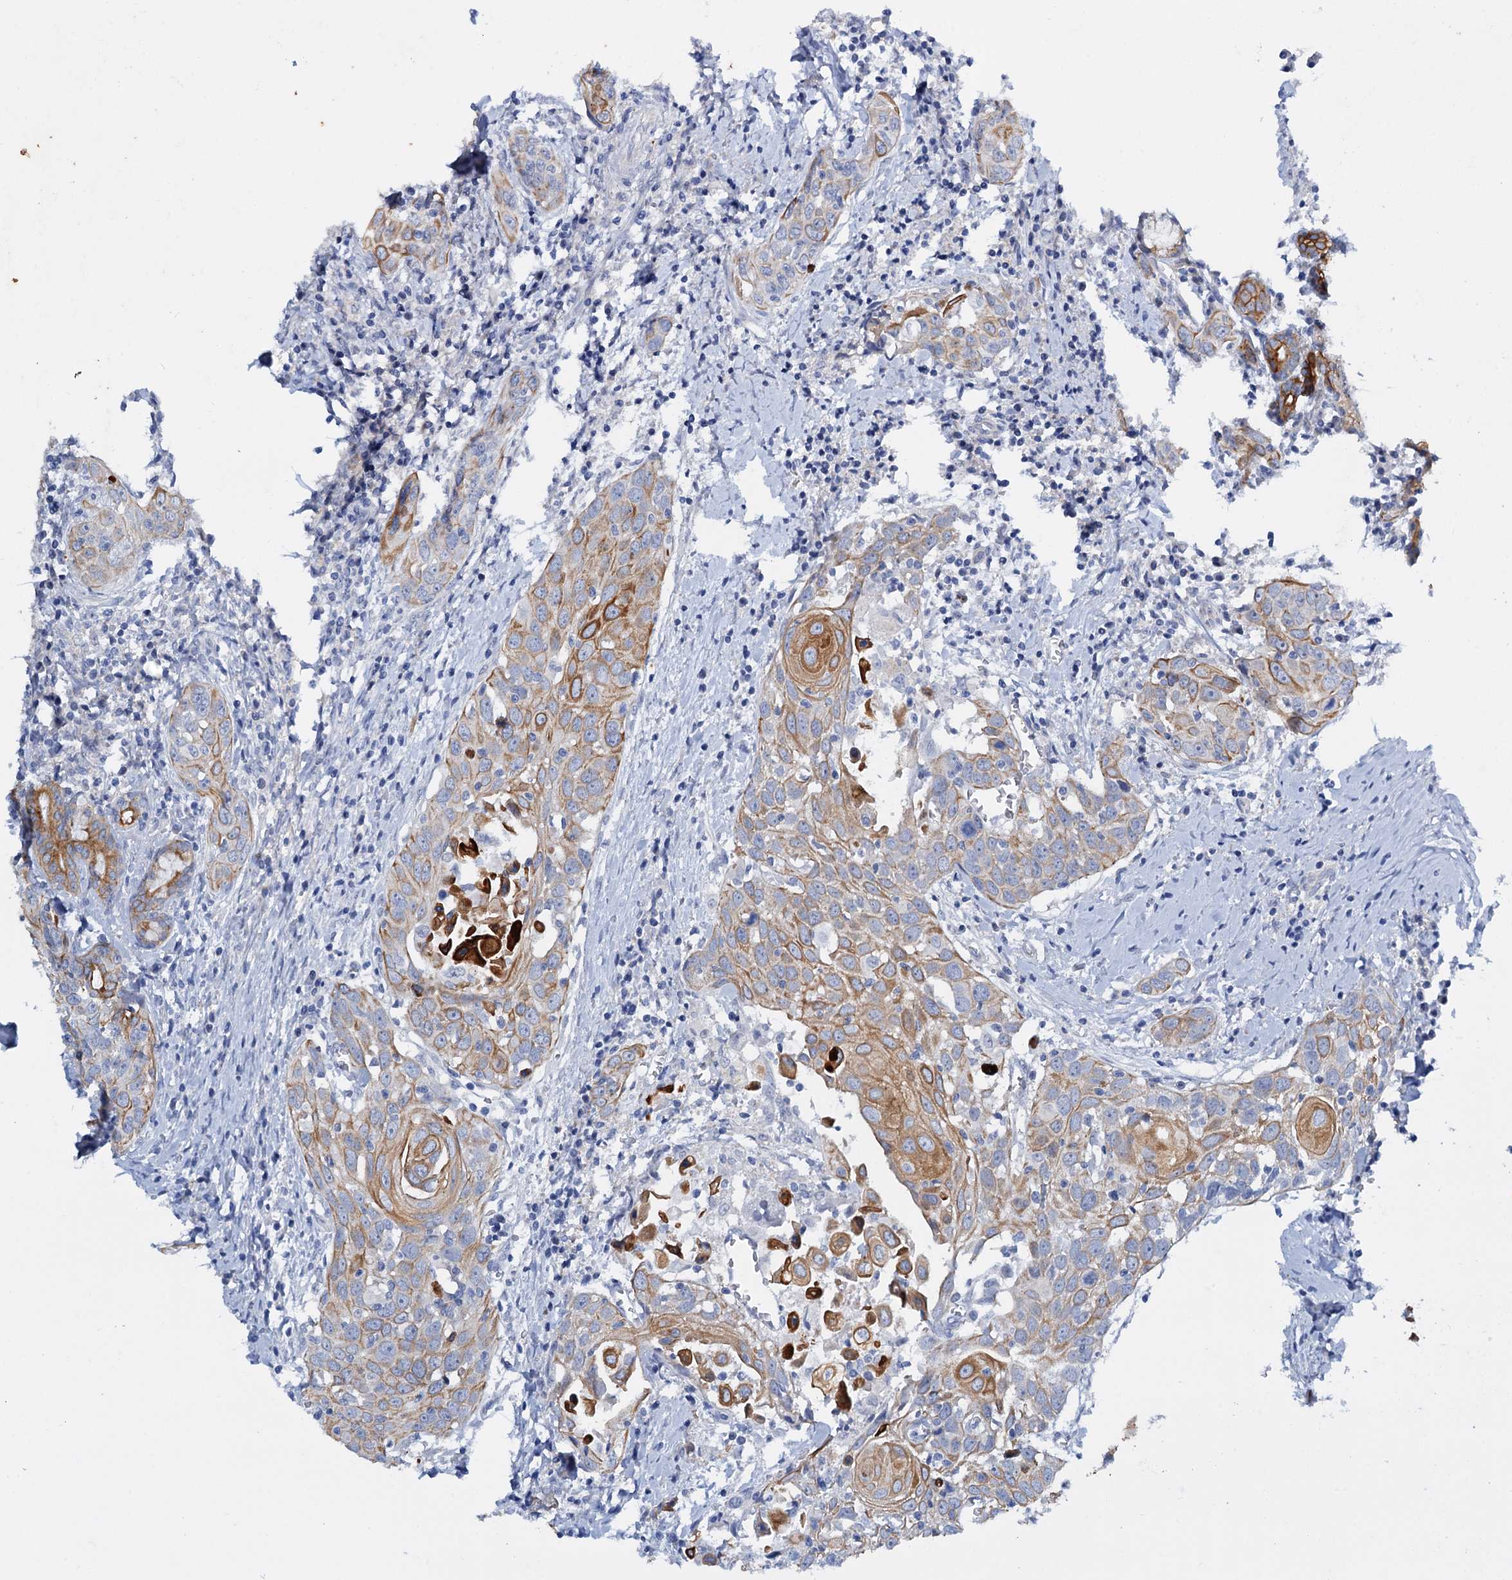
{"staining": {"intensity": "moderate", "quantity": ">75%", "location": "cytoplasmic/membranous"}, "tissue": "head and neck cancer", "cell_type": "Tumor cells", "image_type": "cancer", "snomed": [{"axis": "morphology", "description": "Squamous cell carcinoma, NOS"}, {"axis": "topography", "description": "Oral tissue"}, {"axis": "topography", "description": "Head-Neck"}], "caption": "Head and neck cancer stained with a protein marker reveals moderate staining in tumor cells.", "gene": "FAAP20", "patient": {"sex": "female", "age": 50}}